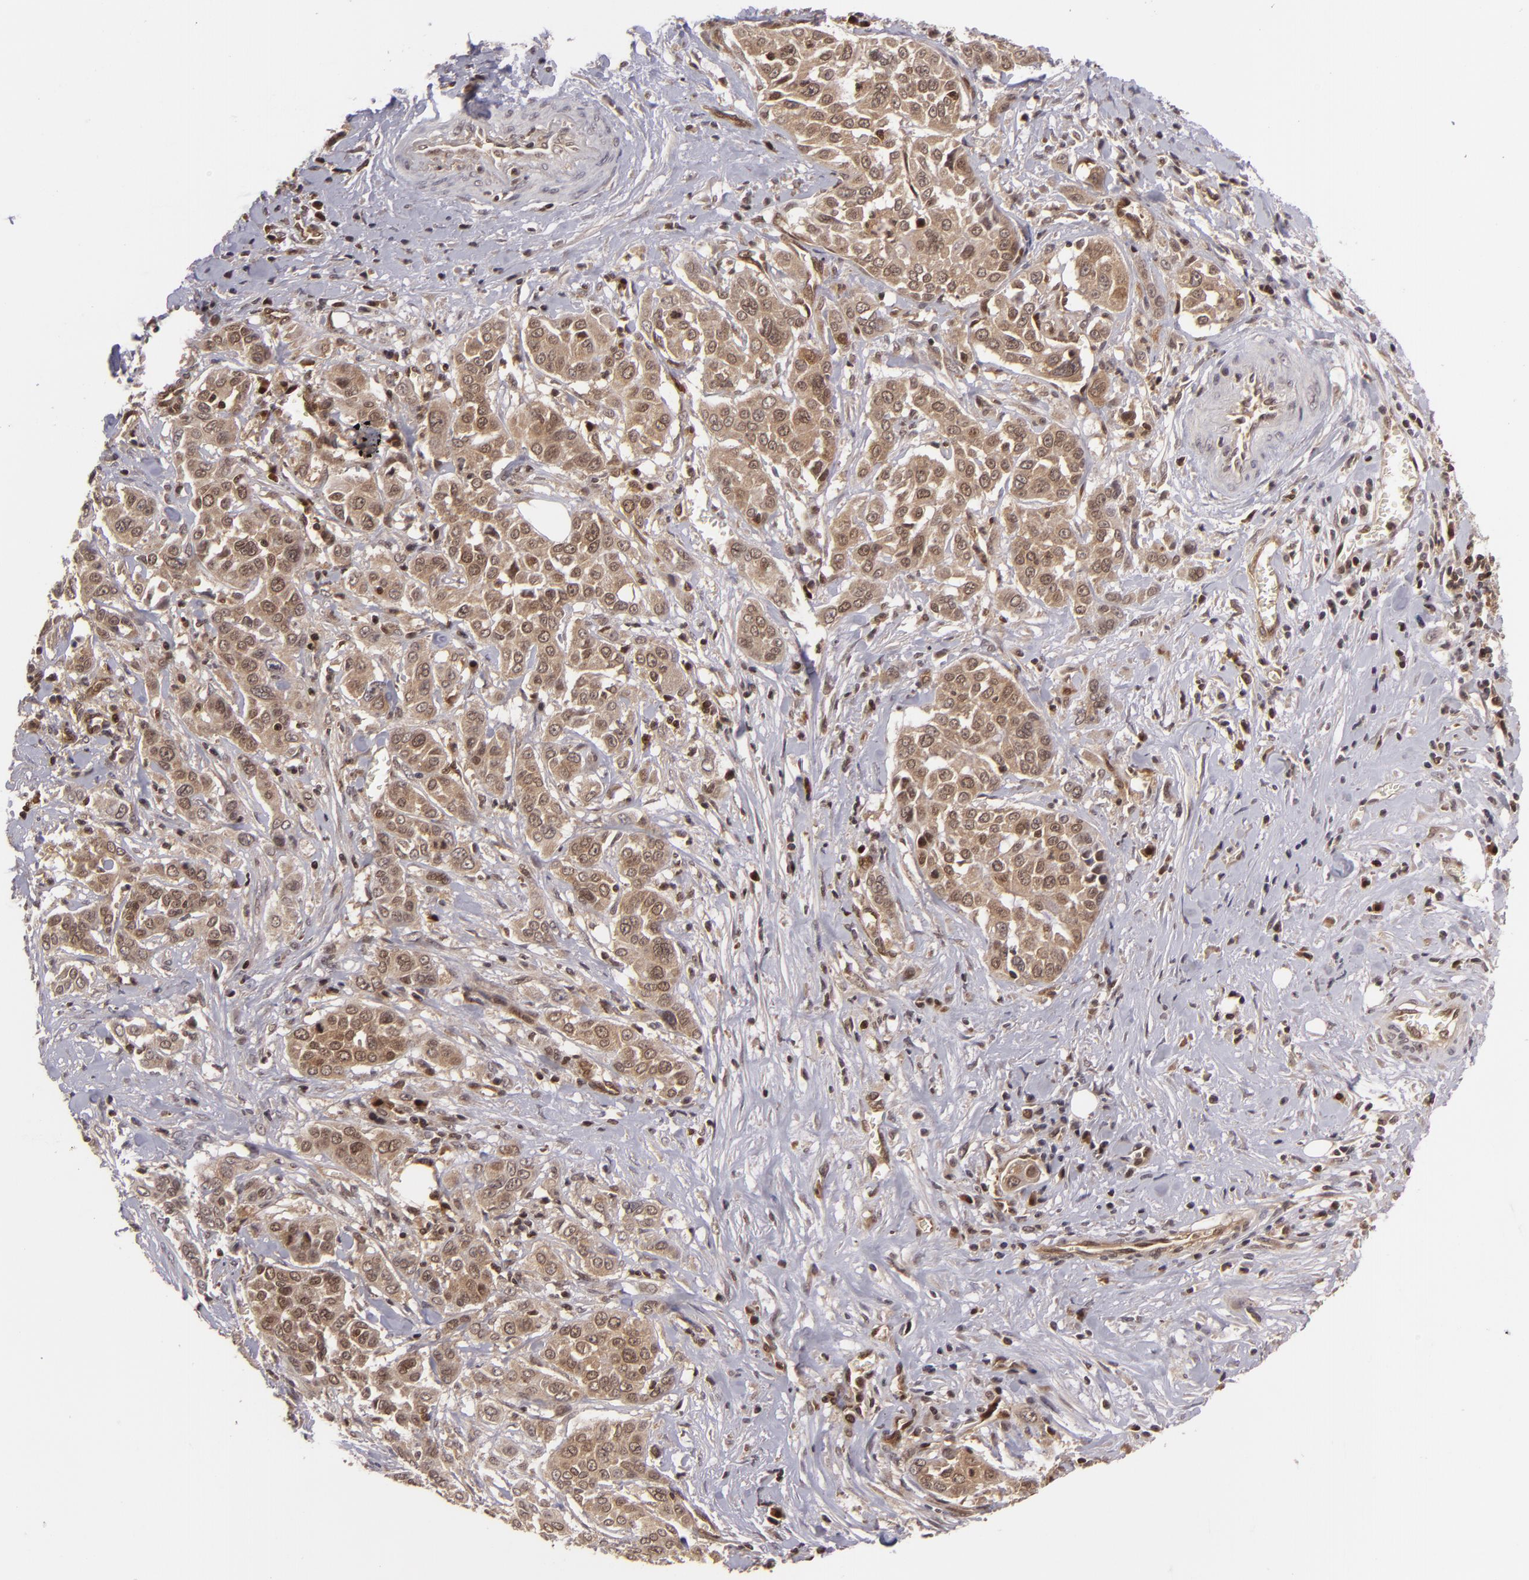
{"staining": {"intensity": "weak", "quantity": "25%-75%", "location": "cytoplasmic/membranous"}, "tissue": "pancreatic cancer", "cell_type": "Tumor cells", "image_type": "cancer", "snomed": [{"axis": "morphology", "description": "Adenocarcinoma, NOS"}, {"axis": "topography", "description": "Pancreas"}], "caption": "Immunohistochemical staining of adenocarcinoma (pancreatic) demonstrates weak cytoplasmic/membranous protein staining in about 25%-75% of tumor cells. The protein is shown in brown color, while the nuclei are stained blue.", "gene": "ZBTB33", "patient": {"sex": "female", "age": 52}}